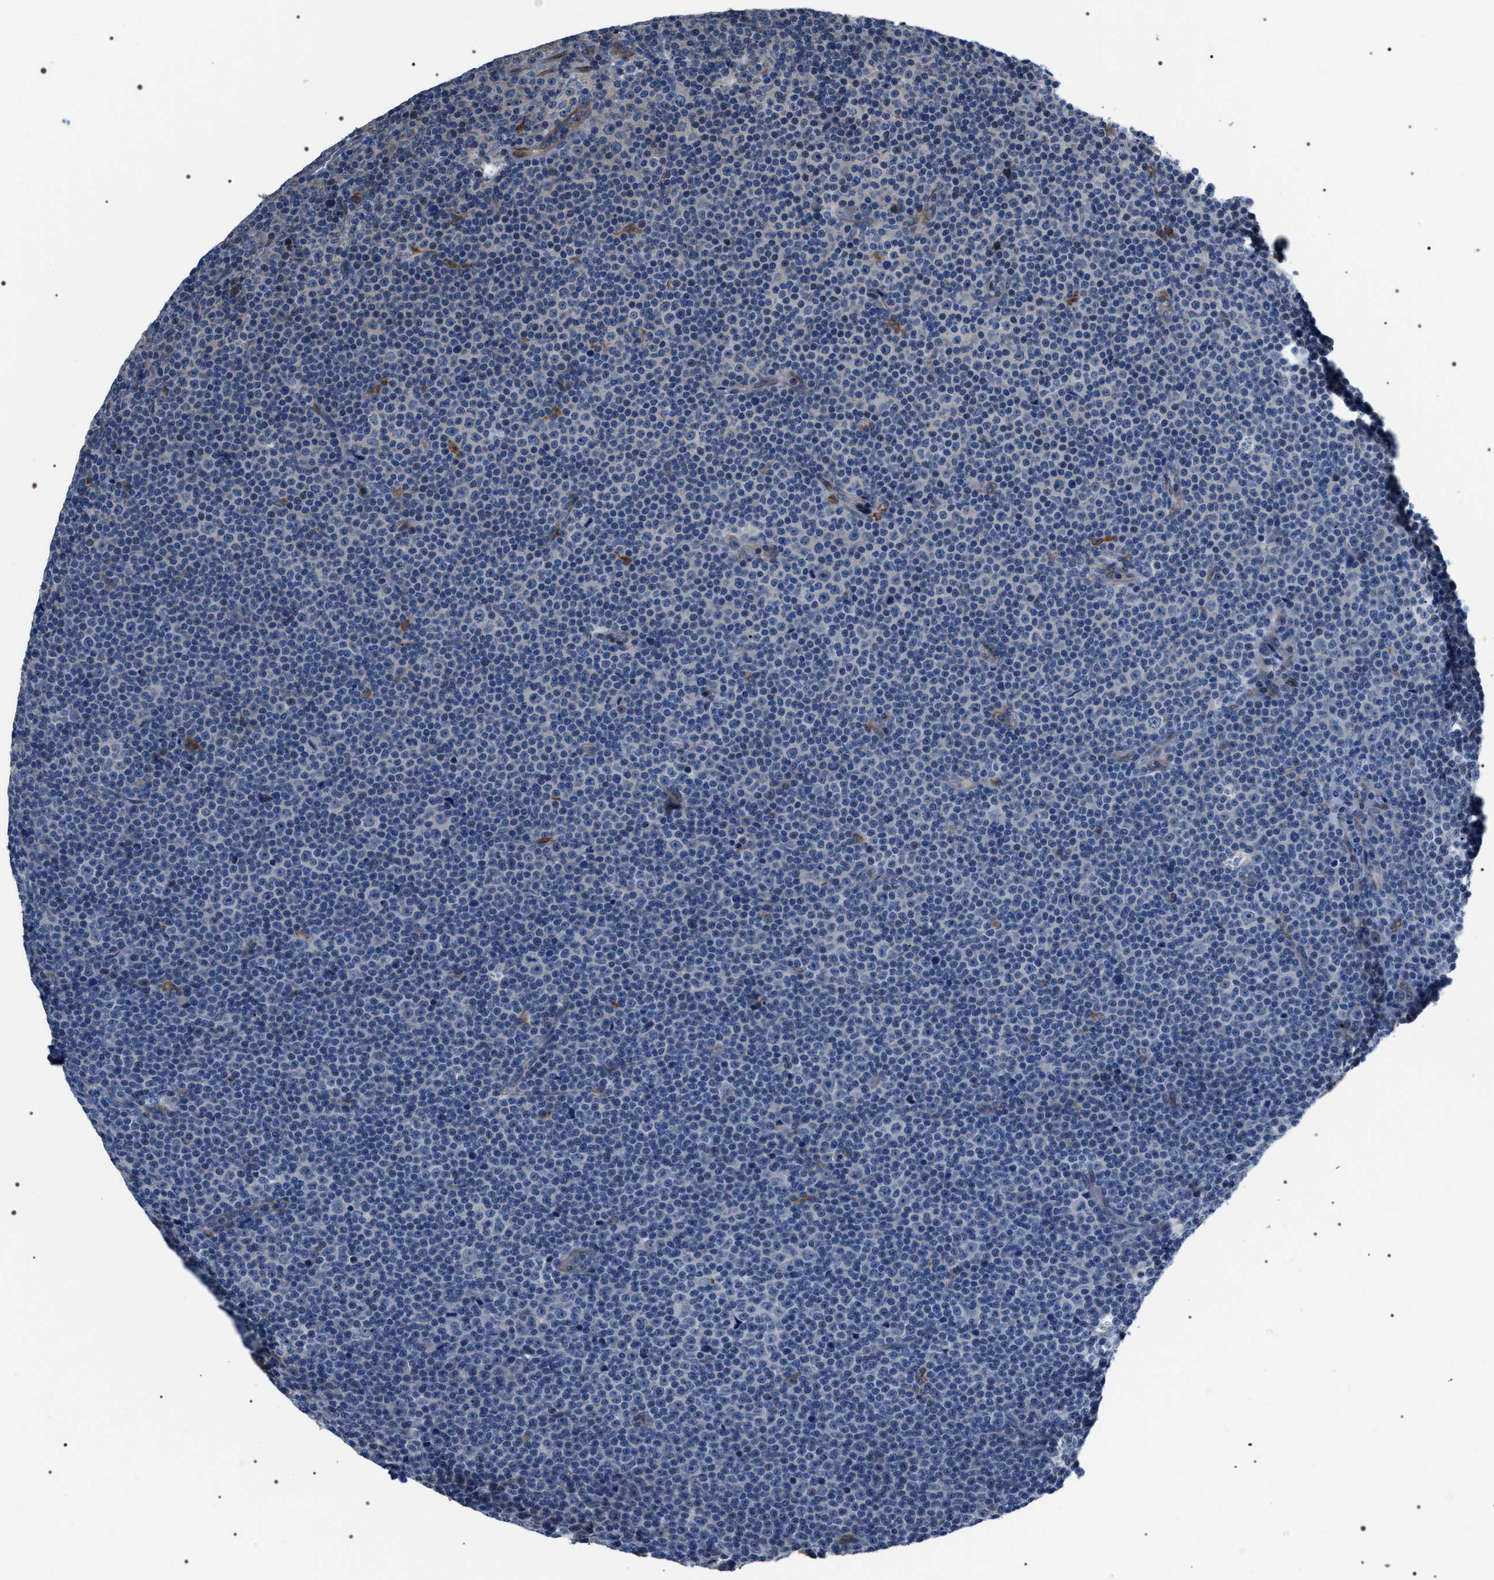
{"staining": {"intensity": "negative", "quantity": "none", "location": "none"}, "tissue": "lymphoma", "cell_type": "Tumor cells", "image_type": "cancer", "snomed": [{"axis": "morphology", "description": "Malignant lymphoma, non-Hodgkin's type, Low grade"}, {"axis": "topography", "description": "Lymph node"}], "caption": "The immunohistochemistry (IHC) image has no significant expression in tumor cells of lymphoma tissue.", "gene": "PKD1L1", "patient": {"sex": "female", "age": 67}}